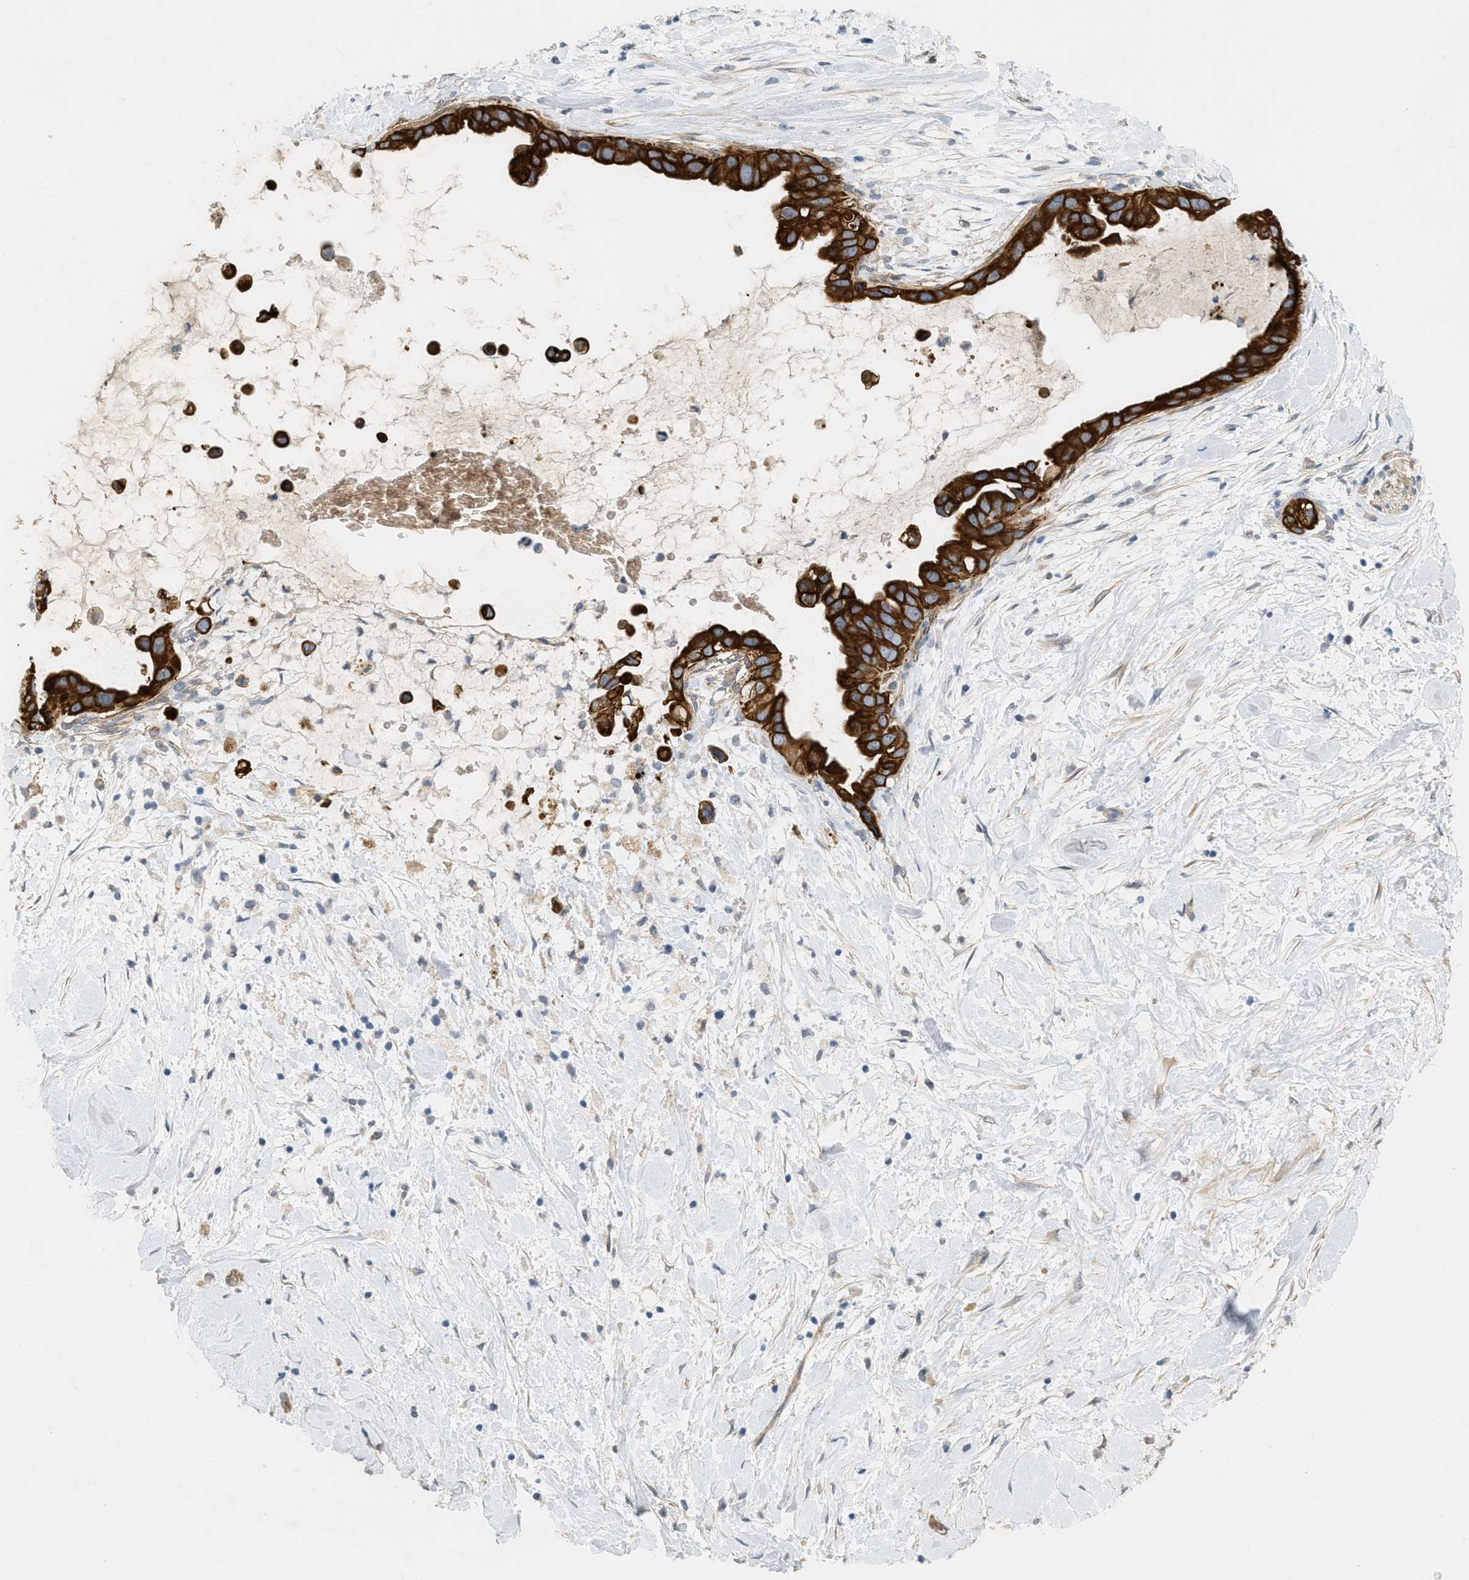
{"staining": {"intensity": "strong", "quantity": ">75%", "location": "cytoplasmic/membranous"}, "tissue": "pancreatic cancer", "cell_type": "Tumor cells", "image_type": "cancer", "snomed": [{"axis": "morphology", "description": "Adenocarcinoma, NOS"}, {"axis": "topography", "description": "Pancreas"}], "caption": "A brown stain labels strong cytoplasmic/membranous expression of a protein in adenocarcinoma (pancreatic) tumor cells. (brown staining indicates protein expression, while blue staining denotes nuclei).", "gene": "MRS2", "patient": {"sex": "male", "age": 55}}